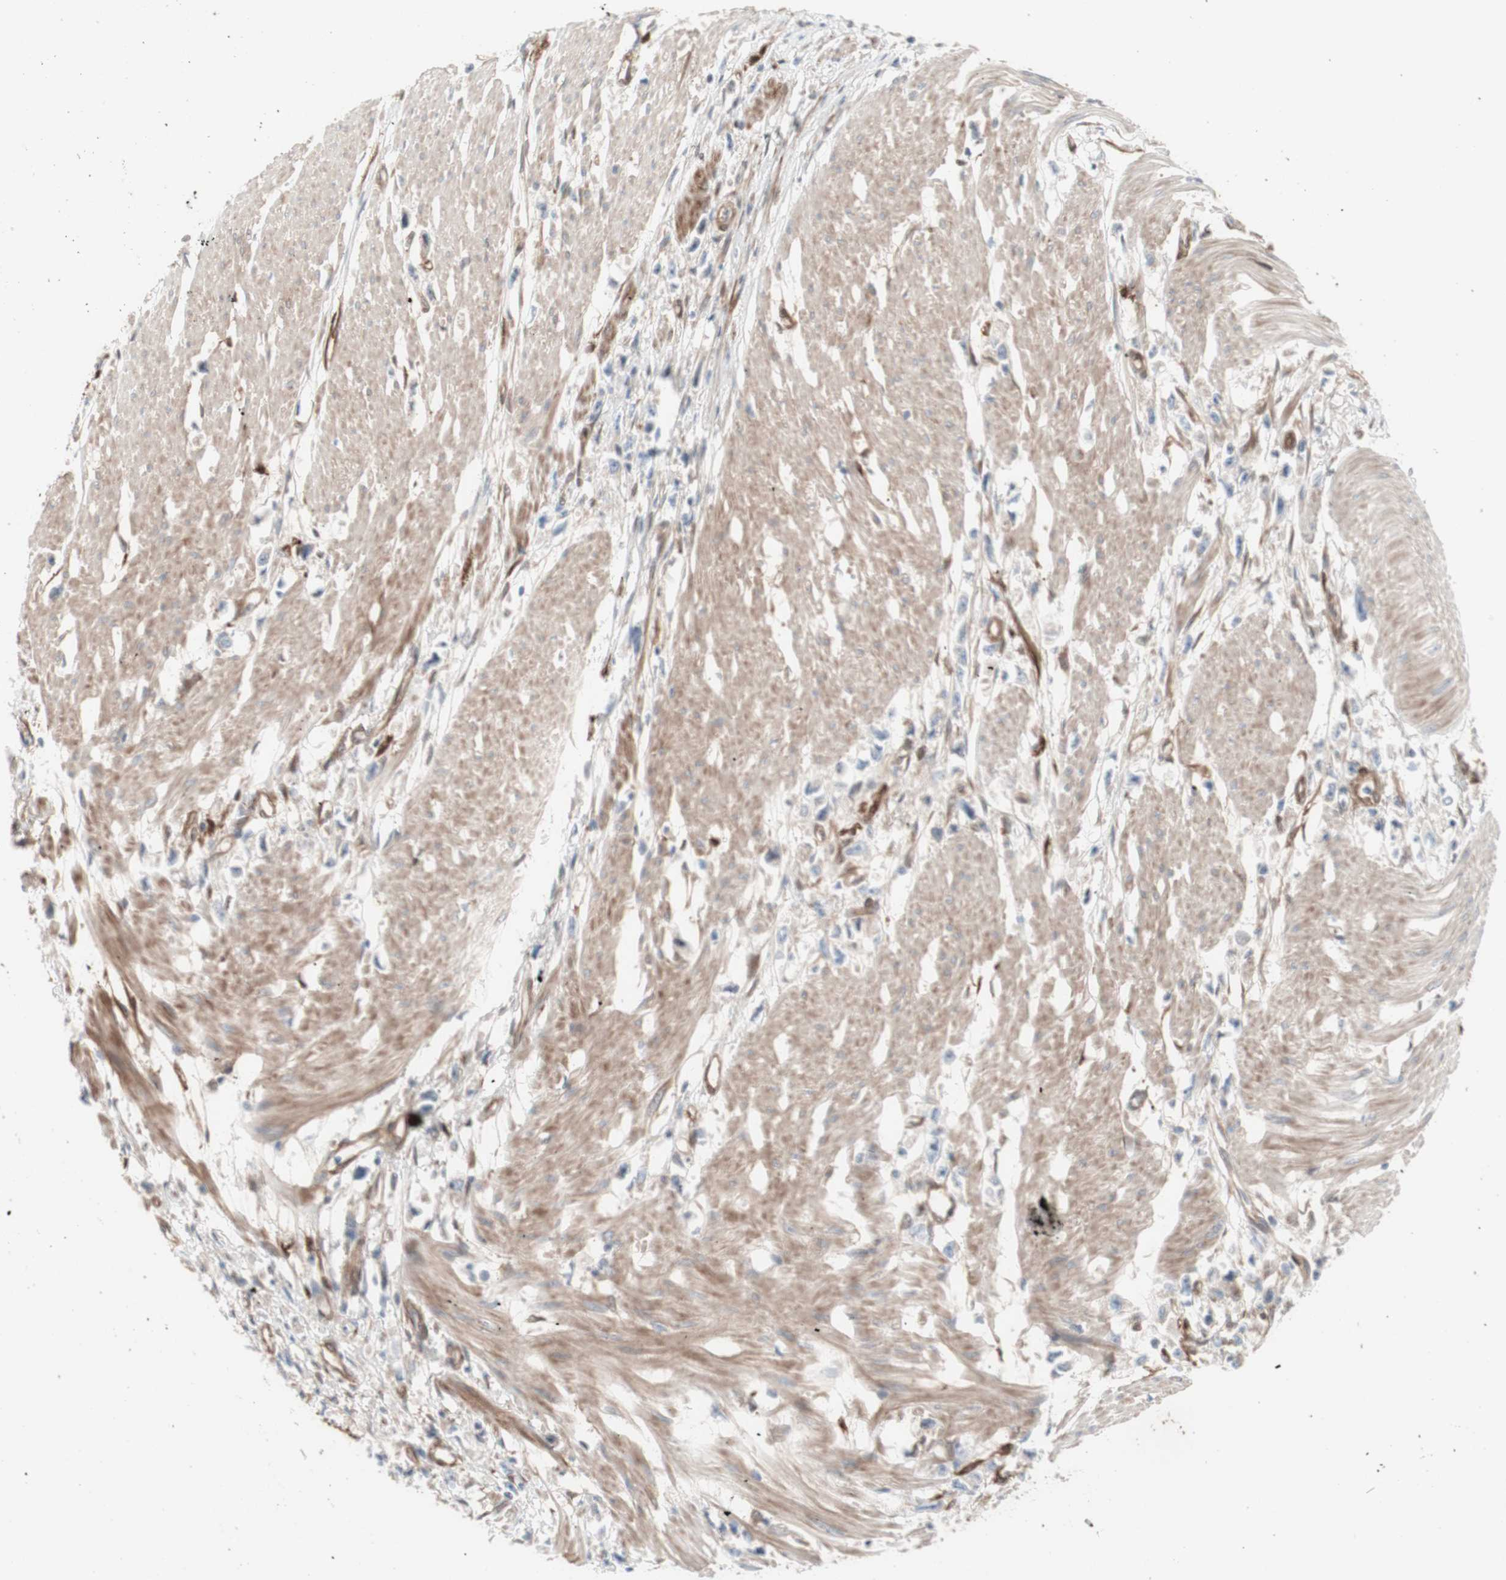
{"staining": {"intensity": "negative", "quantity": "none", "location": "none"}, "tissue": "stomach cancer", "cell_type": "Tumor cells", "image_type": "cancer", "snomed": [{"axis": "morphology", "description": "Adenocarcinoma, NOS"}, {"axis": "topography", "description": "Stomach"}], "caption": "A micrograph of human adenocarcinoma (stomach) is negative for staining in tumor cells.", "gene": "CNN3", "patient": {"sex": "female", "age": 59}}